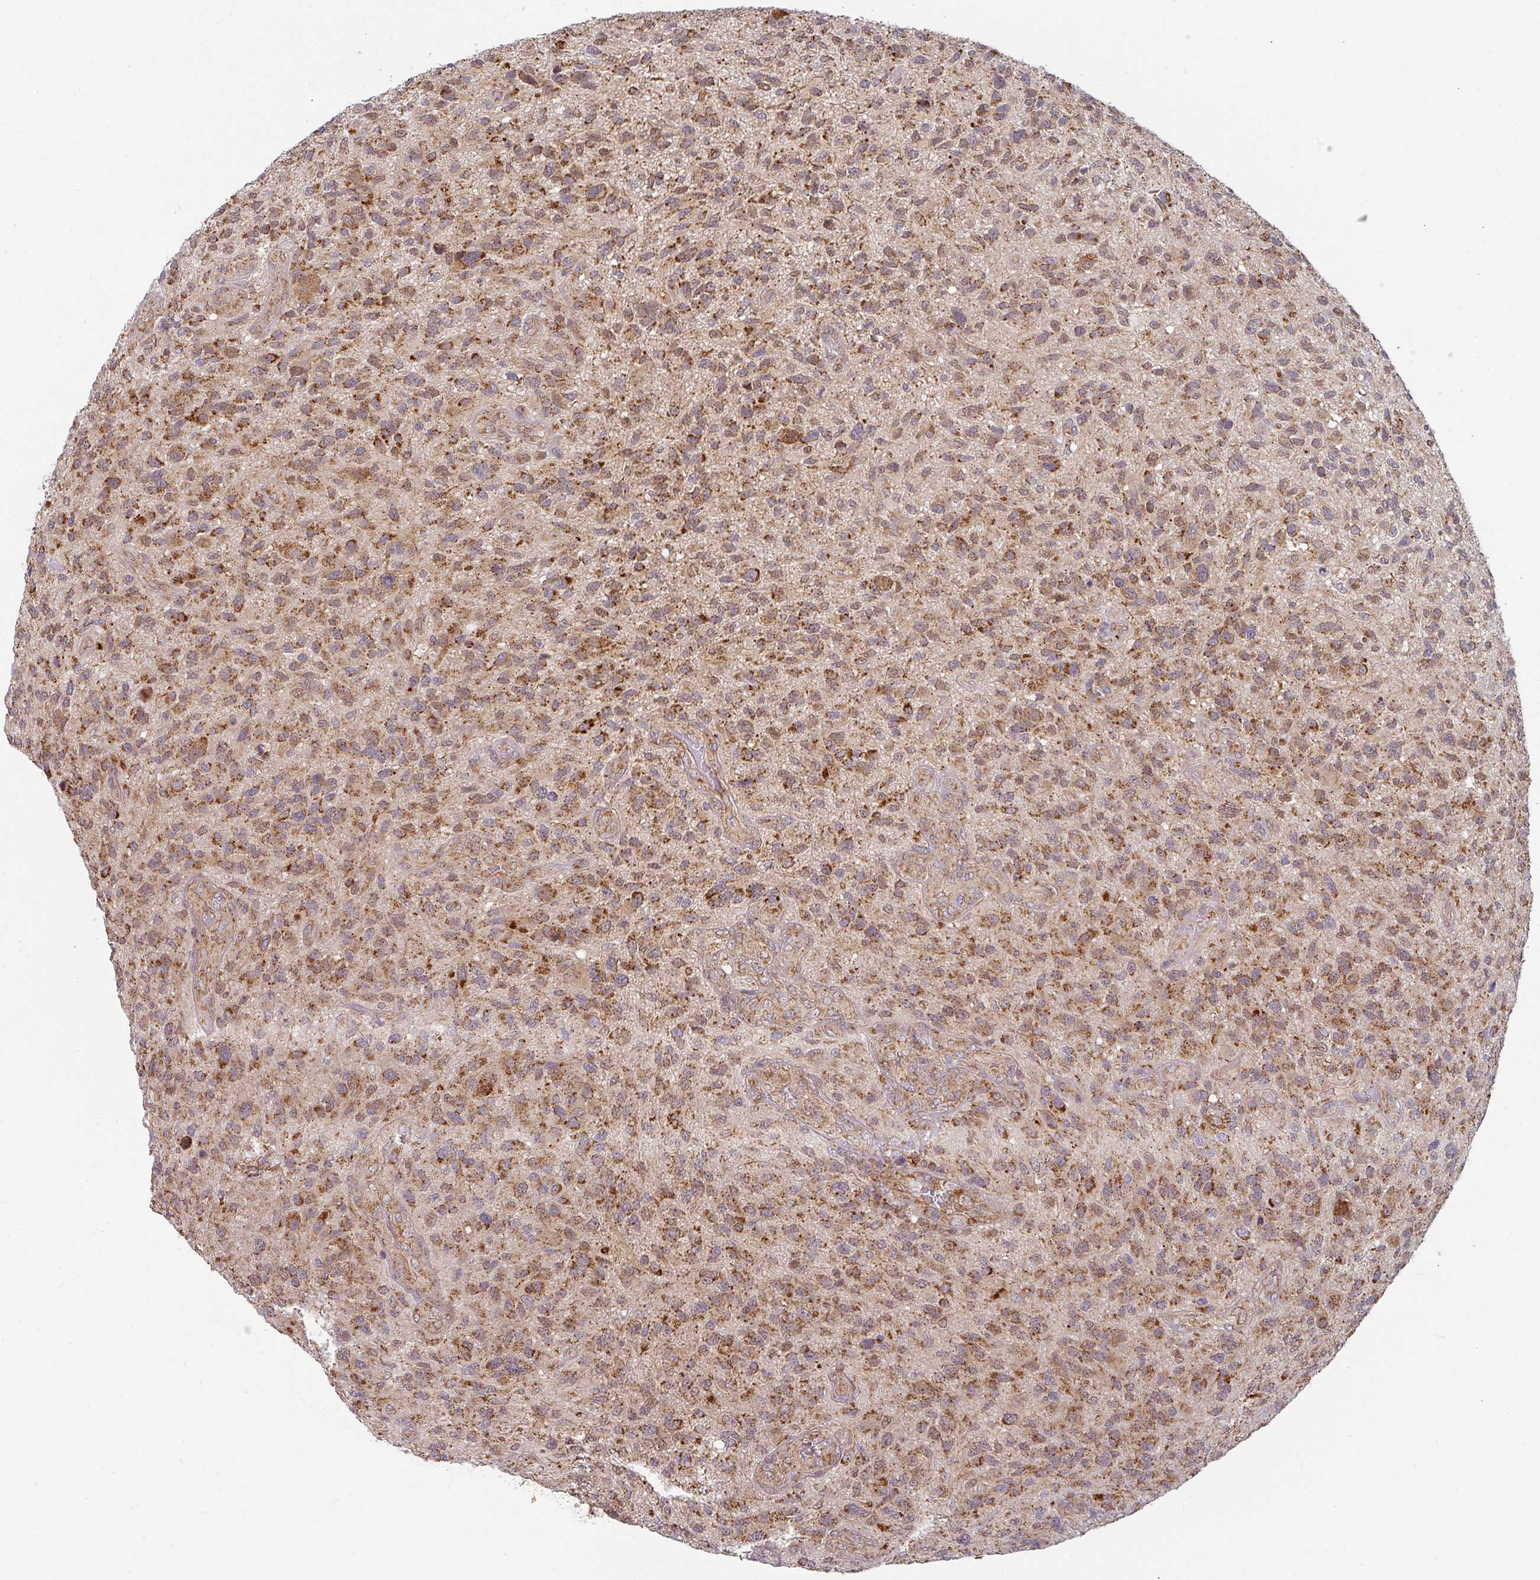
{"staining": {"intensity": "moderate", "quantity": ">75%", "location": "cytoplasmic/membranous"}, "tissue": "glioma", "cell_type": "Tumor cells", "image_type": "cancer", "snomed": [{"axis": "morphology", "description": "Glioma, malignant, High grade"}, {"axis": "topography", "description": "Brain"}], "caption": "Tumor cells display moderate cytoplasmic/membranous staining in approximately >75% of cells in glioma.", "gene": "MRPS16", "patient": {"sex": "male", "age": 47}}